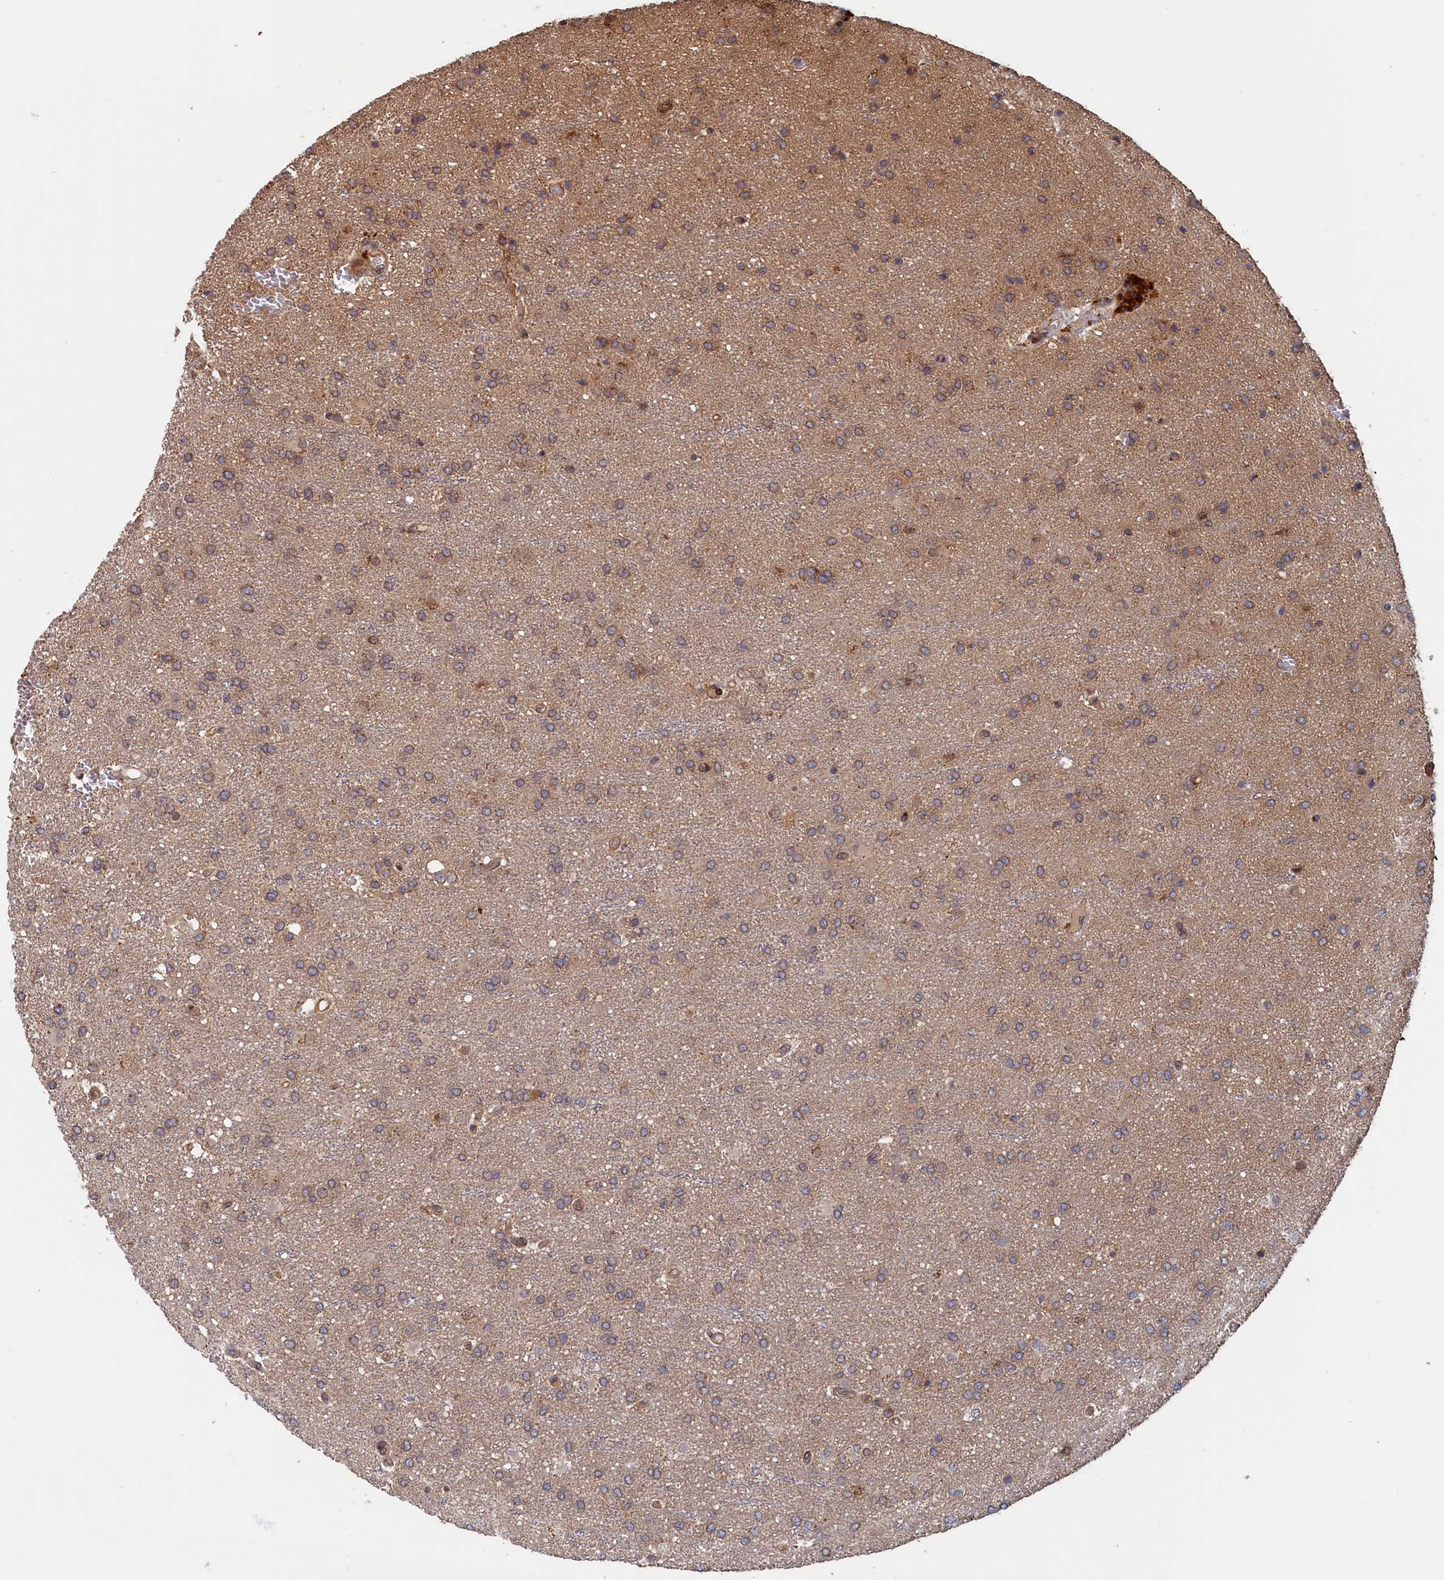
{"staining": {"intensity": "weak", "quantity": "25%-75%", "location": "cytoplasmic/membranous"}, "tissue": "glioma", "cell_type": "Tumor cells", "image_type": "cancer", "snomed": [{"axis": "morphology", "description": "Glioma, malignant, High grade"}, {"axis": "topography", "description": "Brain"}], "caption": "Glioma stained with DAB immunohistochemistry (IHC) shows low levels of weak cytoplasmic/membranous staining in about 25%-75% of tumor cells.", "gene": "TRAPPC2L", "patient": {"sex": "female", "age": 74}}